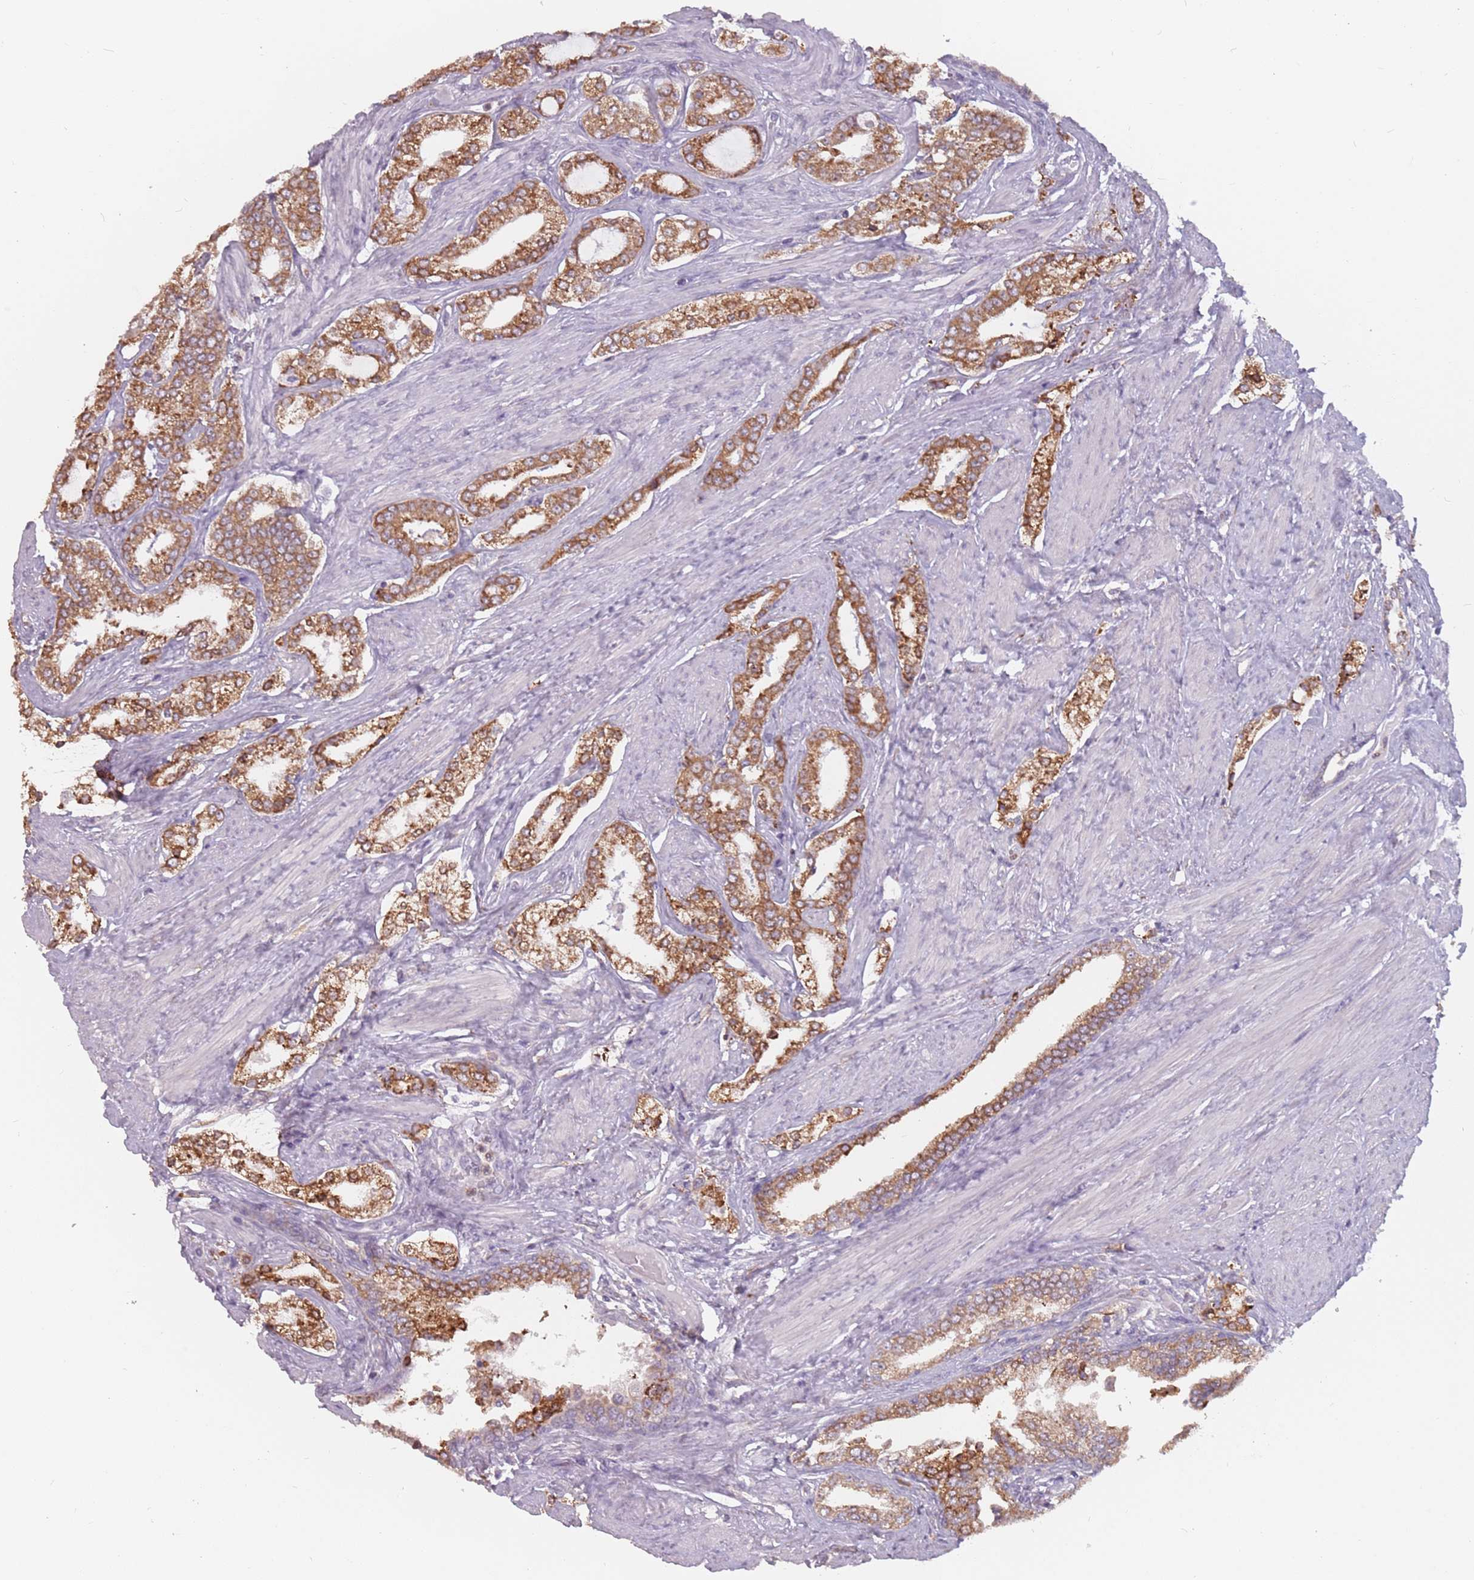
{"staining": {"intensity": "moderate", "quantity": ">75%", "location": "cytoplasmic/membranous"}, "tissue": "prostate cancer", "cell_type": "Tumor cells", "image_type": "cancer", "snomed": [{"axis": "morphology", "description": "Adenocarcinoma, High grade"}, {"axis": "topography", "description": "Prostate"}], "caption": "A histopathology image showing moderate cytoplasmic/membranous positivity in approximately >75% of tumor cells in prostate adenocarcinoma (high-grade), as visualized by brown immunohistochemical staining.", "gene": "RPS9", "patient": {"sex": "male", "age": 71}}